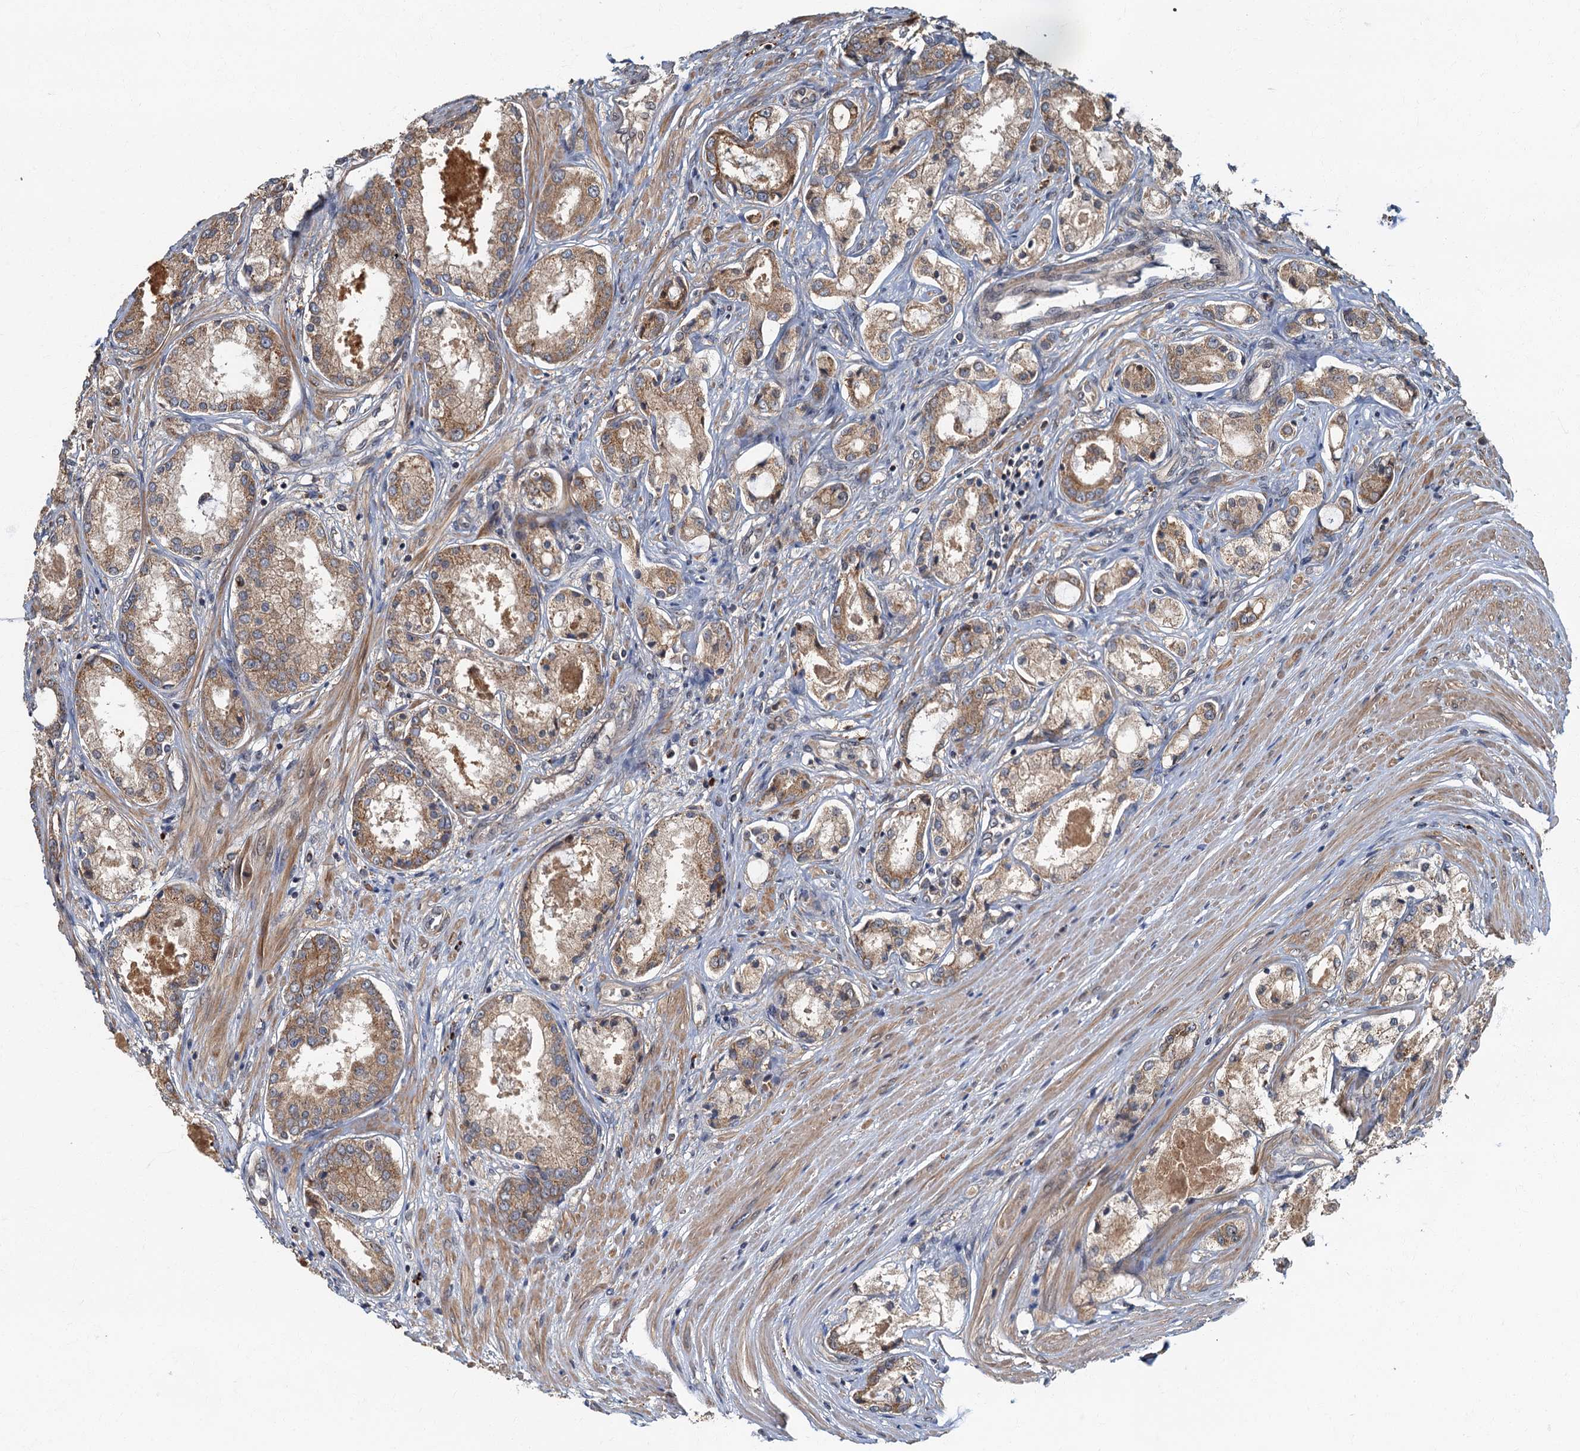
{"staining": {"intensity": "moderate", "quantity": ">75%", "location": "cytoplasmic/membranous"}, "tissue": "prostate cancer", "cell_type": "Tumor cells", "image_type": "cancer", "snomed": [{"axis": "morphology", "description": "Adenocarcinoma, Low grade"}, {"axis": "topography", "description": "Prostate"}], "caption": "A photomicrograph of prostate cancer (low-grade adenocarcinoma) stained for a protein exhibits moderate cytoplasmic/membranous brown staining in tumor cells. Using DAB (brown) and hematoxylin (blue) stains, captured at high magnification using brightfield microscopy.", "gene": "WDCP", "patient": {"sex": "male", "age": 68}}